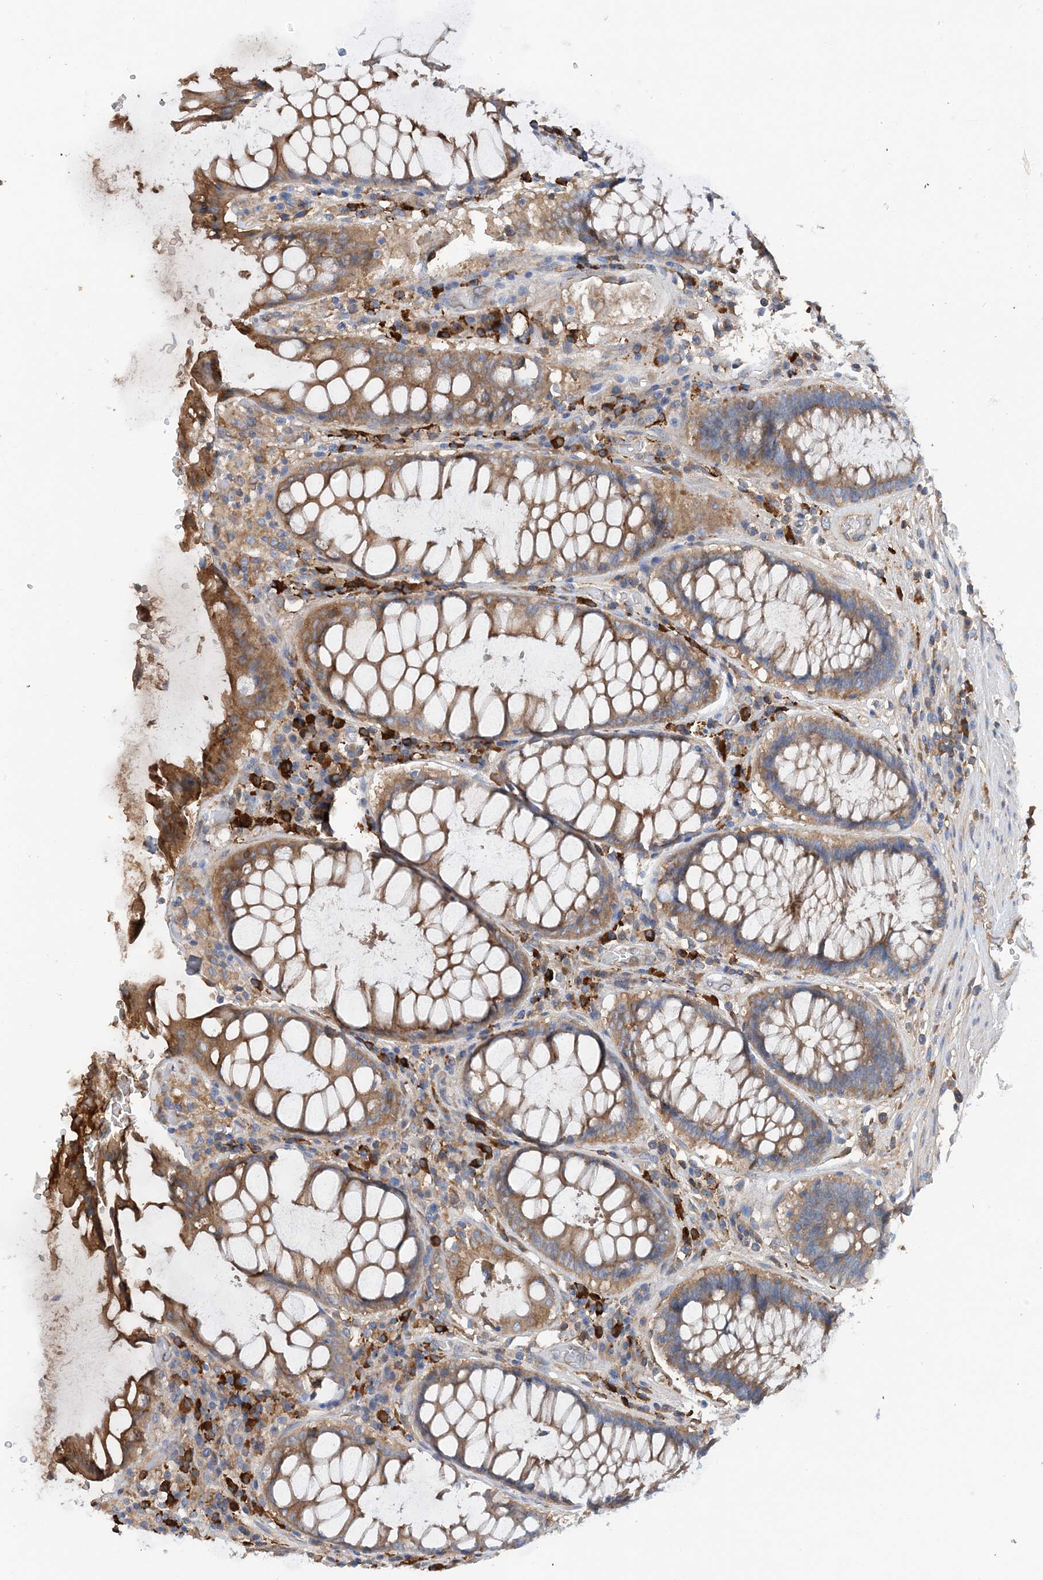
{"staining": {"intensity": "moderate", "quantity": ">75%", "location": "cytoplasmic/membranous"}, "tissue": "rectum", "cell_type": "Glandular cells", "image_type": "normal", "snomed": [{"axis": "morphology", "description": "Normal tissue, NOS"}, {"axis": "topography", "description": "Rectum"}], "caption": "Protein staining demonstrates moderate cytoplasmic/membranous staining in about >75% of glandular cells in benign rectum. (DAB (3,3'-diaminobenzidine) = brown stain, brightfield microscopy at high magnification).", "gene": "SLC5A11", "patient": {"sex": "male", "age": 64}}